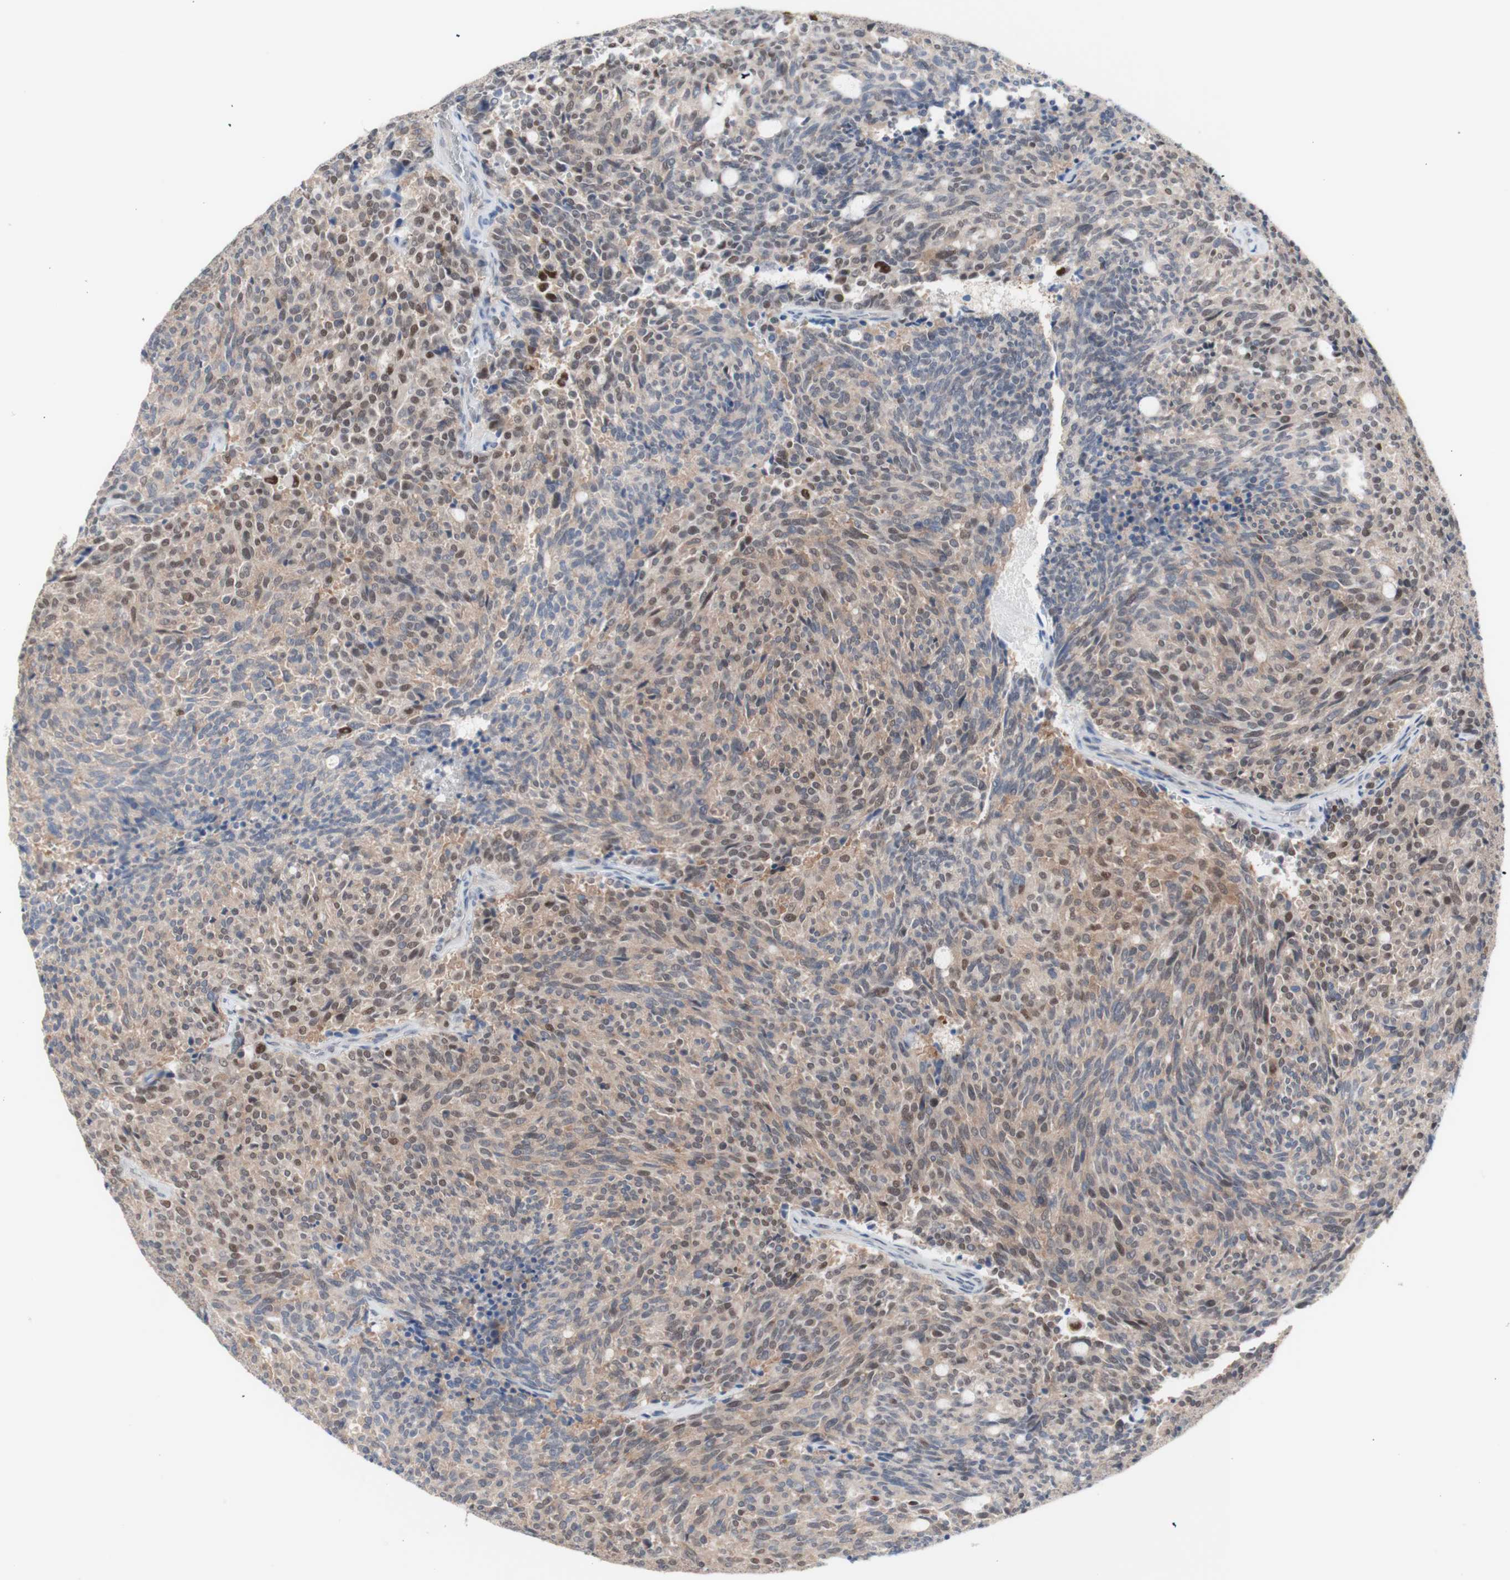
{"staining": {"intensity": "weak", "quantity": ">75%", "location": "cytoplasmic/membranous,nuclear"}, "tissue": "carcinoid", "cell_type": "Tumor cells", "image_type": "cancer", "snomed": [{"axis": "morphology", "description": "Carcinoid, malignant, NOS"}, {"axis": "topography", "description": "Pancreas"}], "caption": "Immunohistochemical staining of human carcinoid displays low levels of weak cytoplasmic/membranous and nuclear positivity in approximately >75% of tumor cells.", "gene": "PRMT5", "patient": {"sex": "female", "age": 54}}